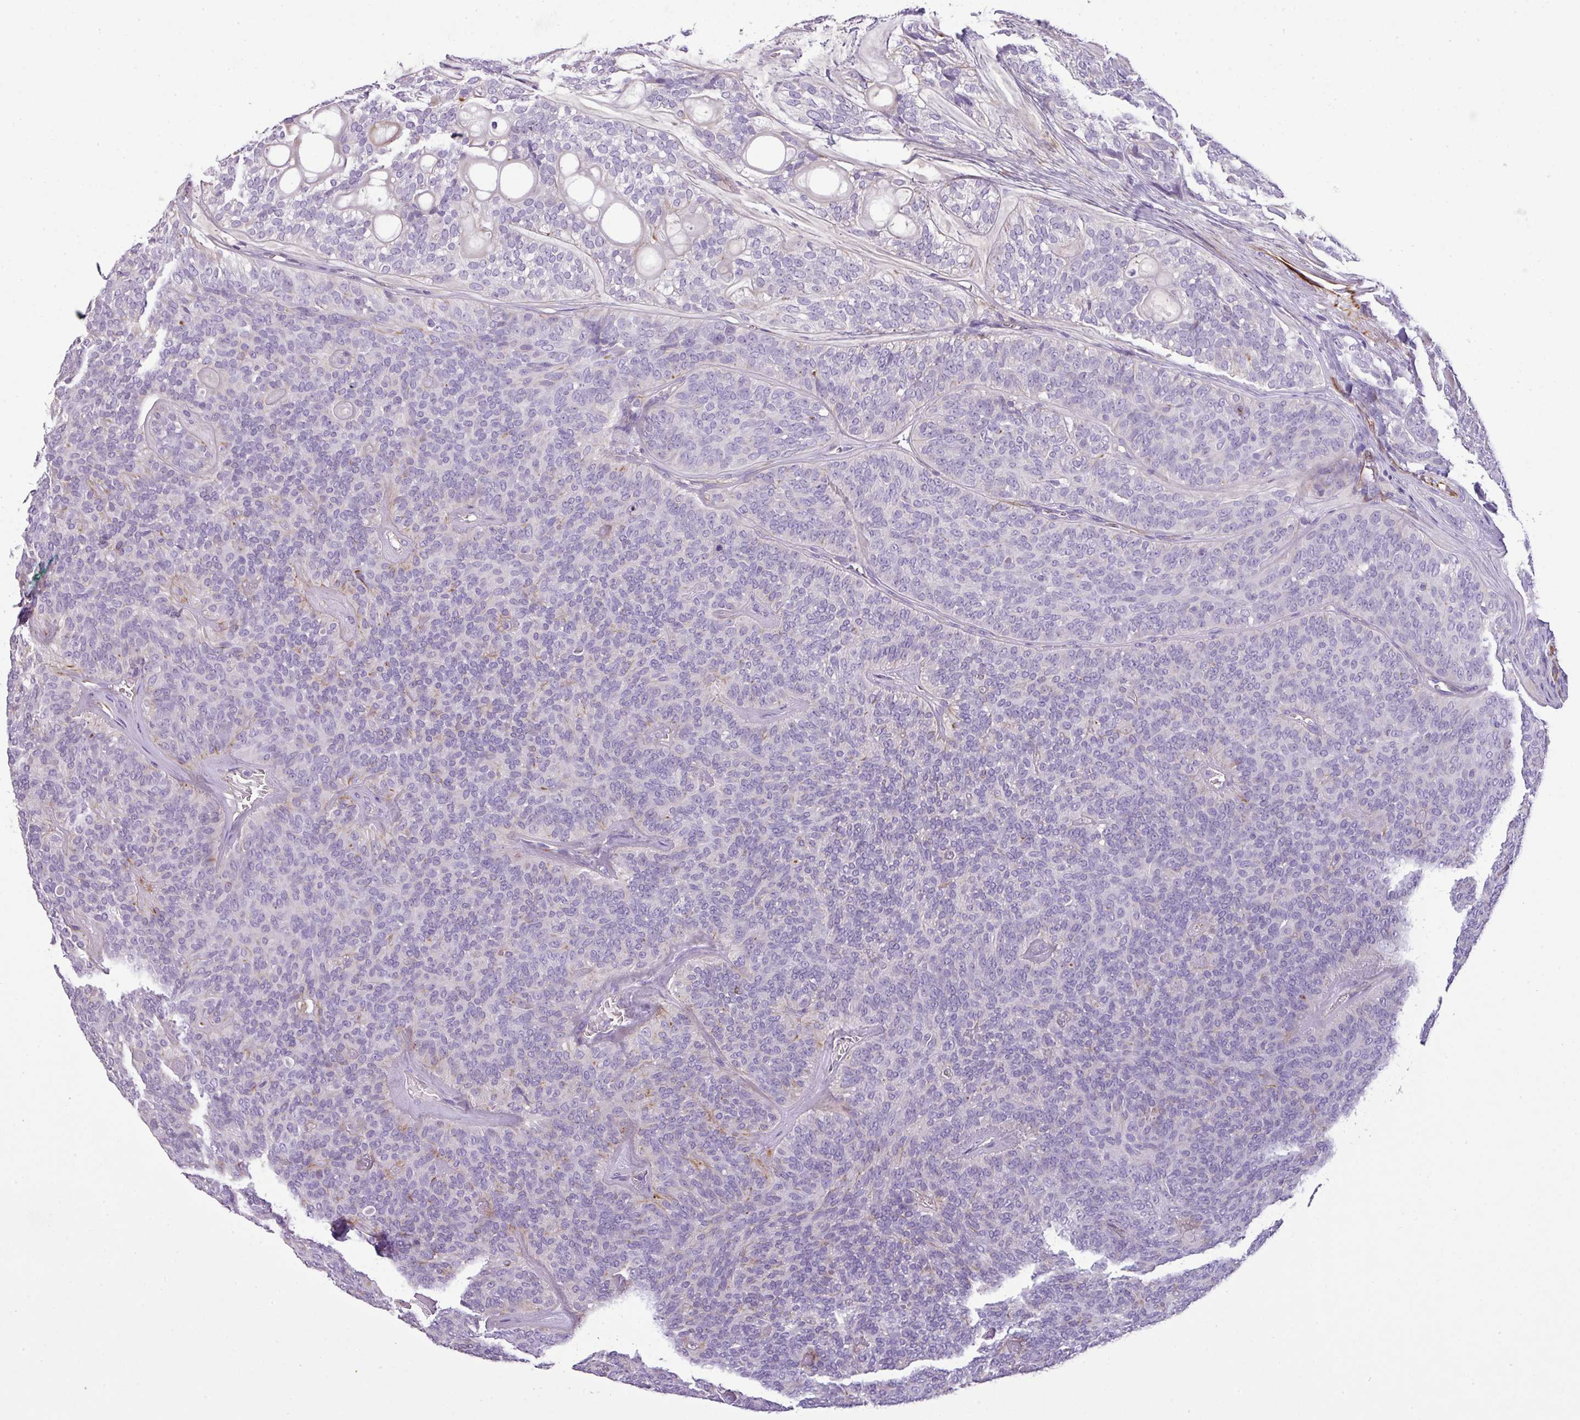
{"staining": {"intensity": "negative", "quantity": "none", "location": "none"}, "tissue": "head and neck cancer", "cell_type": "Tumor cells", "image_type": "cancer", "snomed": [{"axis": "morphology", "description": "Adenocarcinoma, NOS"}, {"axis": "topography", "description": "Head-Neck"}], "caption": "Protein analysis of head and neck cancer (adenocarcinoma) exhibits no significant expression in tumor cells.", "gene": "ENSG00000273748", "patient": {"sex": "male", "age": 66}}